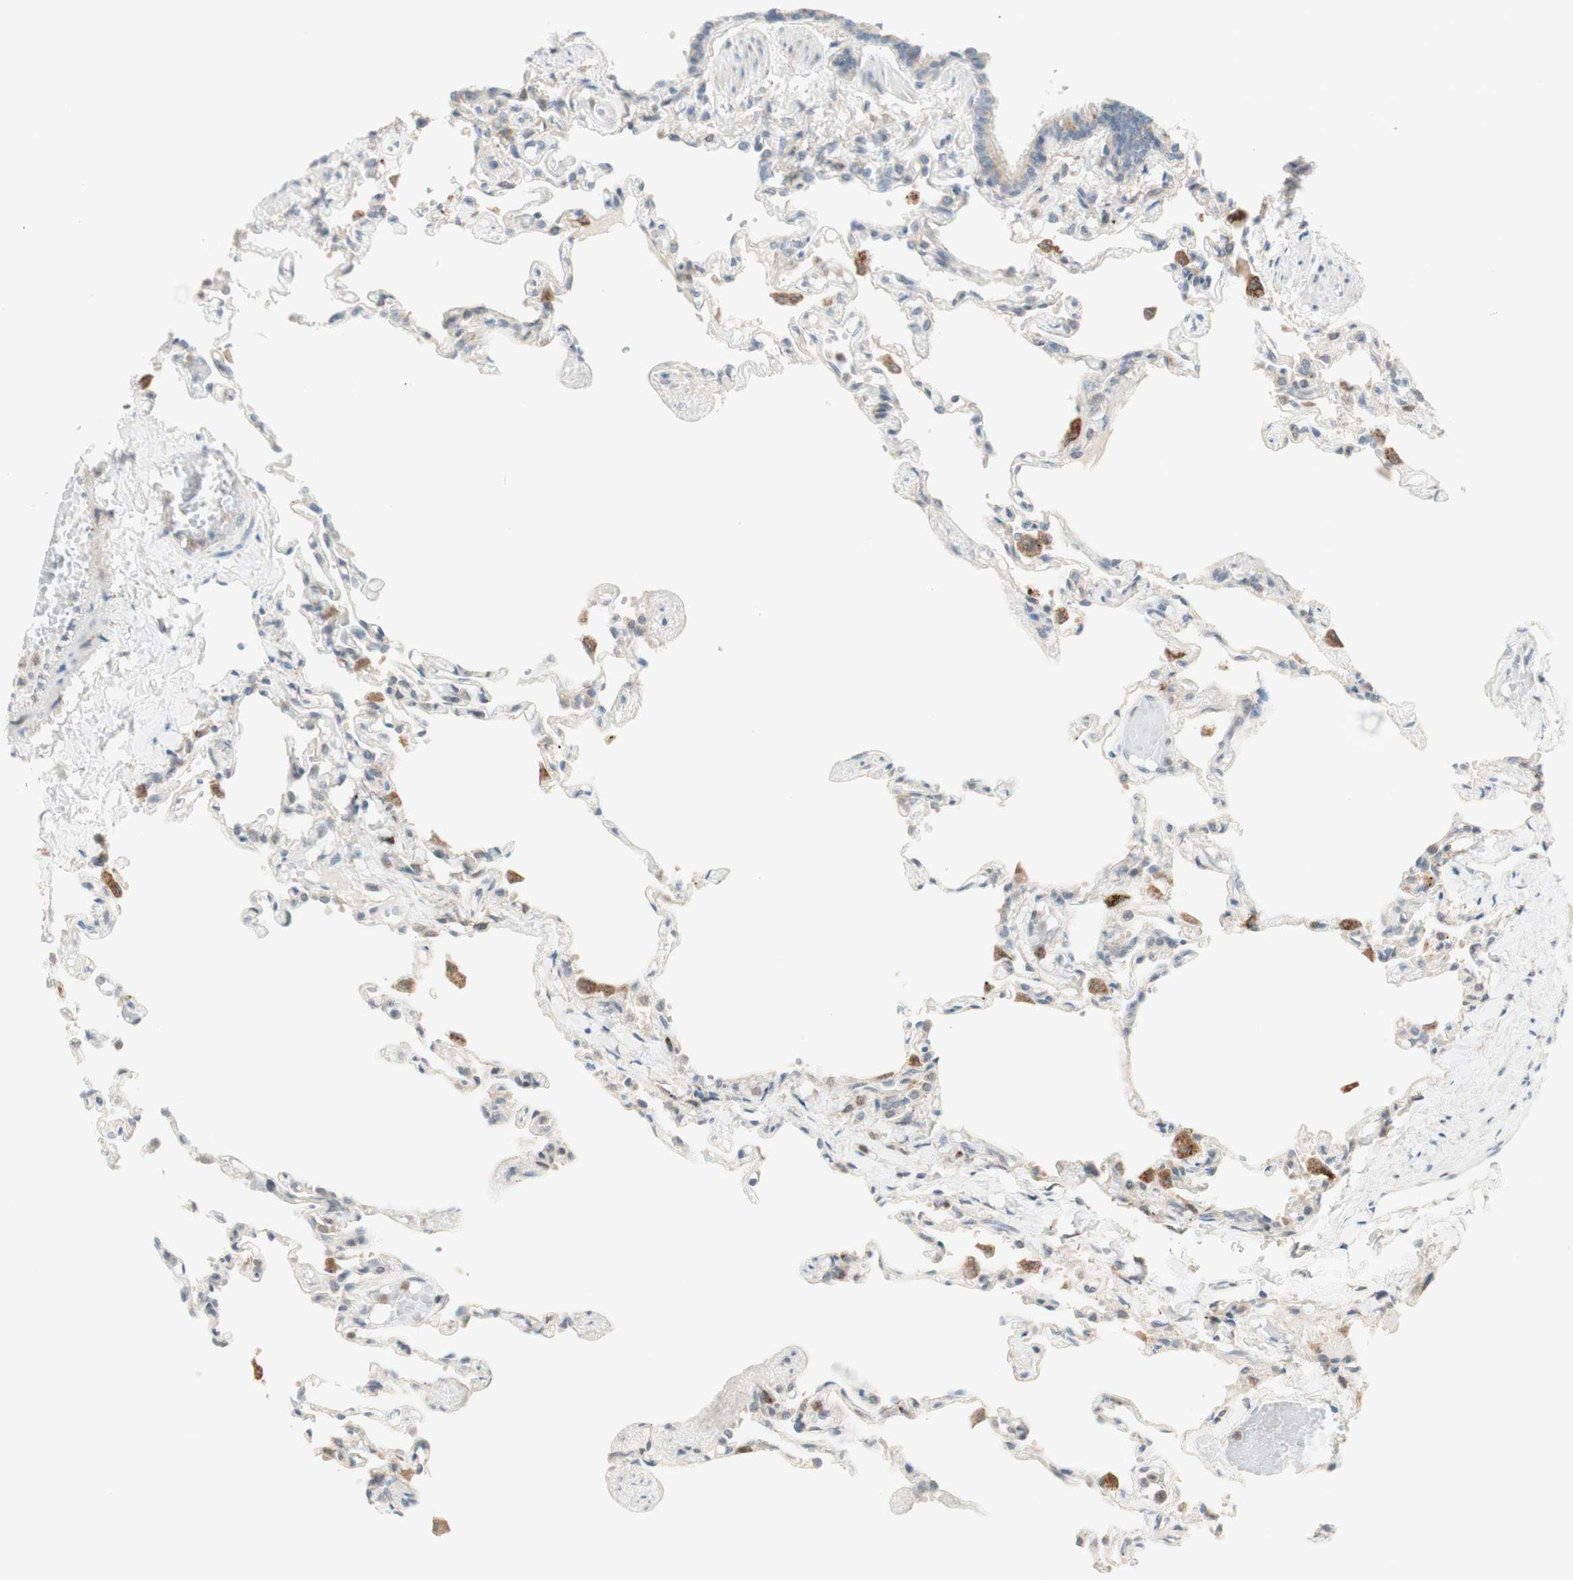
{"staining": {"intensity": "negative", "quantity": "none", "location": "none"}, "tissue": "lung", "cell_type": "Alveolar cells", "image_type": "normal", "snomed": [{"axis": "morphology", "description": "Normal tissue, NOS"}, {"axis": "topography", "description": "Lung"}], "caption": "There is no significant staining in alveolar cells of lung. Brightfield microscopy of immunohistochemistry stained with DAB (brown) and hematoxylin (blue), captured at high magnification.", "gene": "GAPT", "patient": {"sex": "male", "age": 21}}